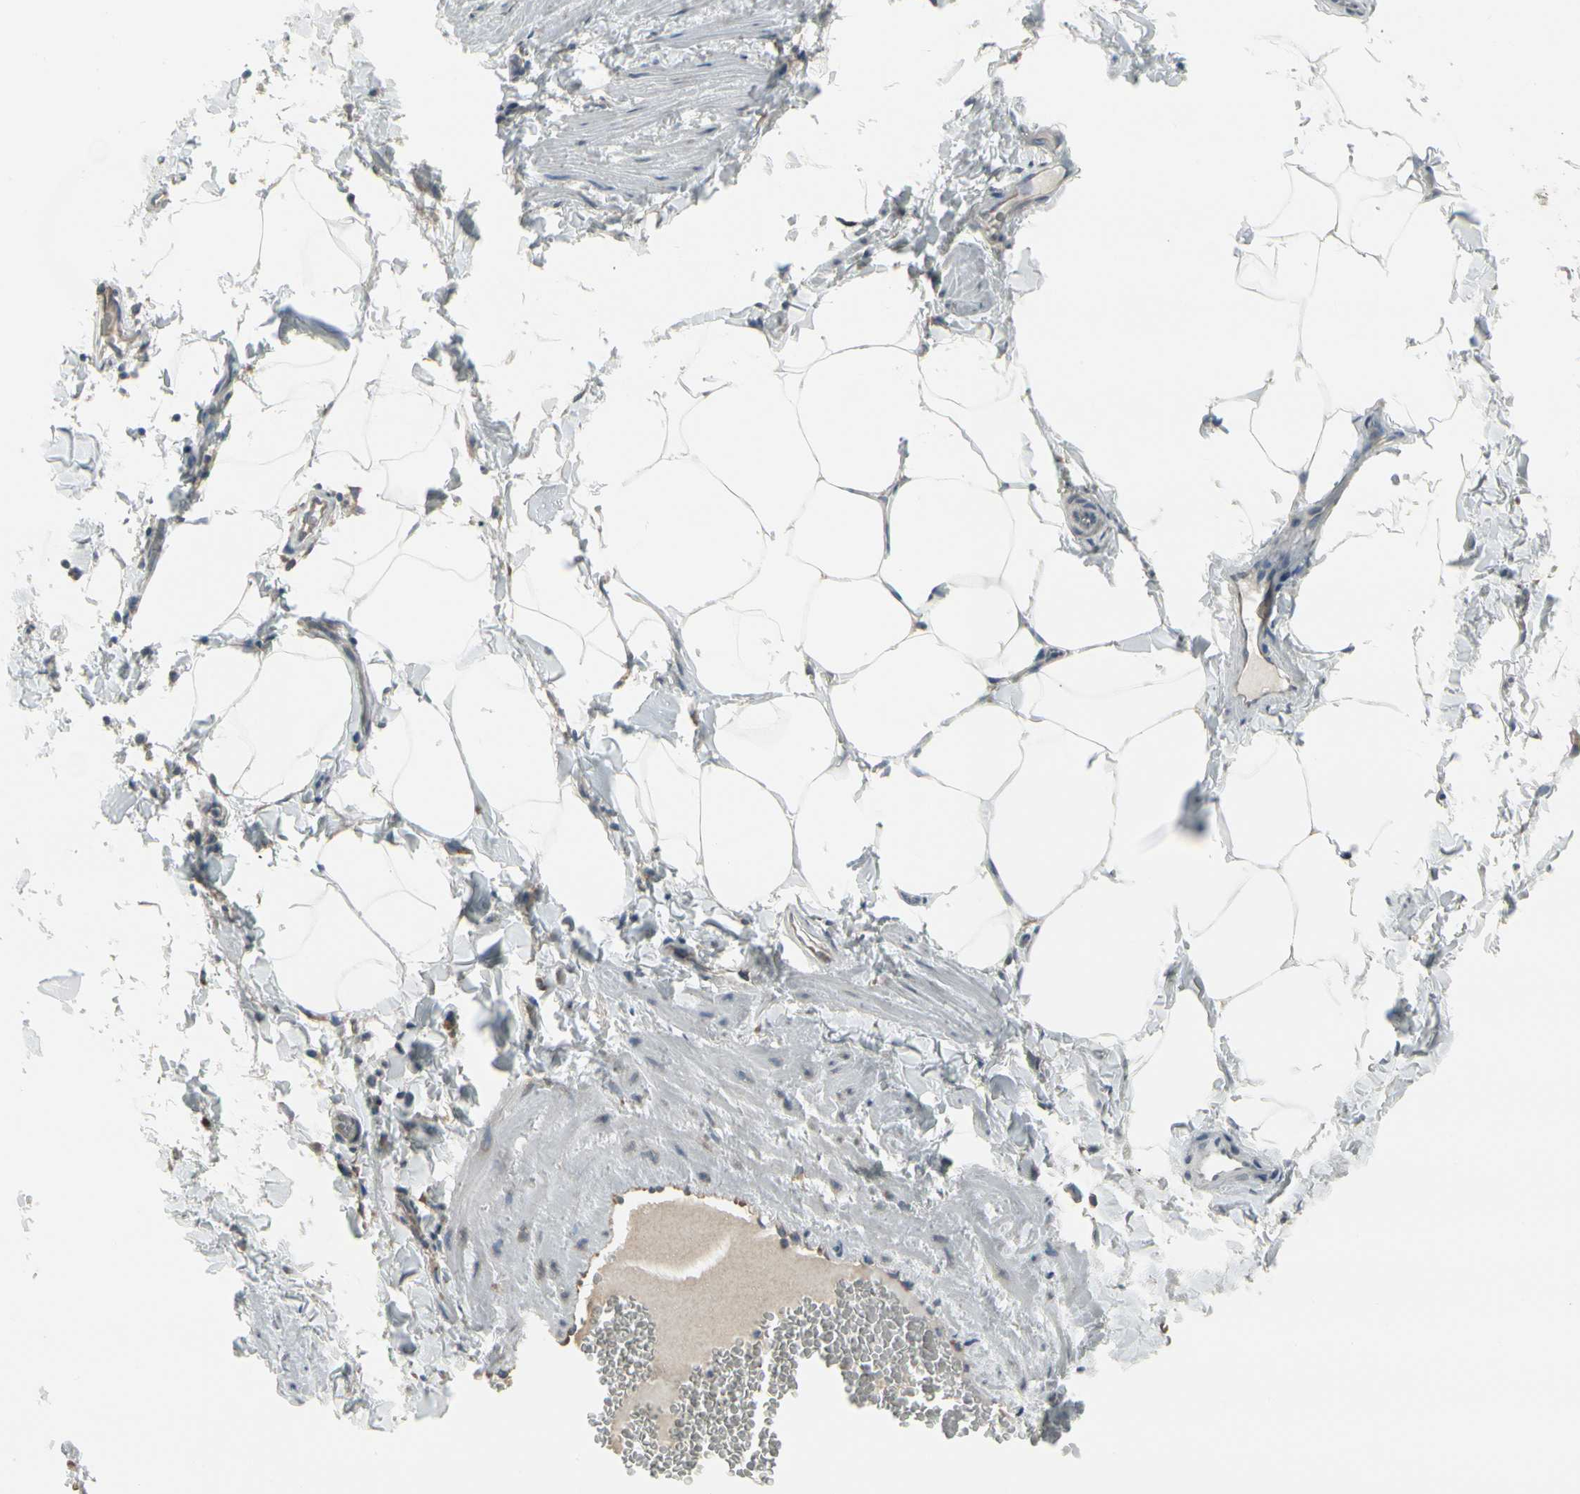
{"staining": {"intensity": "moderate", "quantity": "25%-75%", "location": "cytoplasmic/membranous"}, "tissue": "adipose tissue", "cell_type": "Adipocytes", "image_type": "normal", "snomed": [{"axis": "morphology", "description": "Normal tissue, NOS"}, {"axis": "topography", "description": "Vascular tissue"}], "caption": "DAB (3,3'-diaminobenzidine) immunohistochemical staining of unremarkable human adipose tissue displays moderate cytoplasmic/membranous protein expression in about 25%-75% of adipocytes. The staining was performed using DAB (3,3'-diaminobenzidine) to visualize the protein expression in brown, while the nuclei were stained in blue with hematoxylin (Magnification: 20x).", "gene": "FNDC3A", "patient": {"sex": "male", "age": 41}}